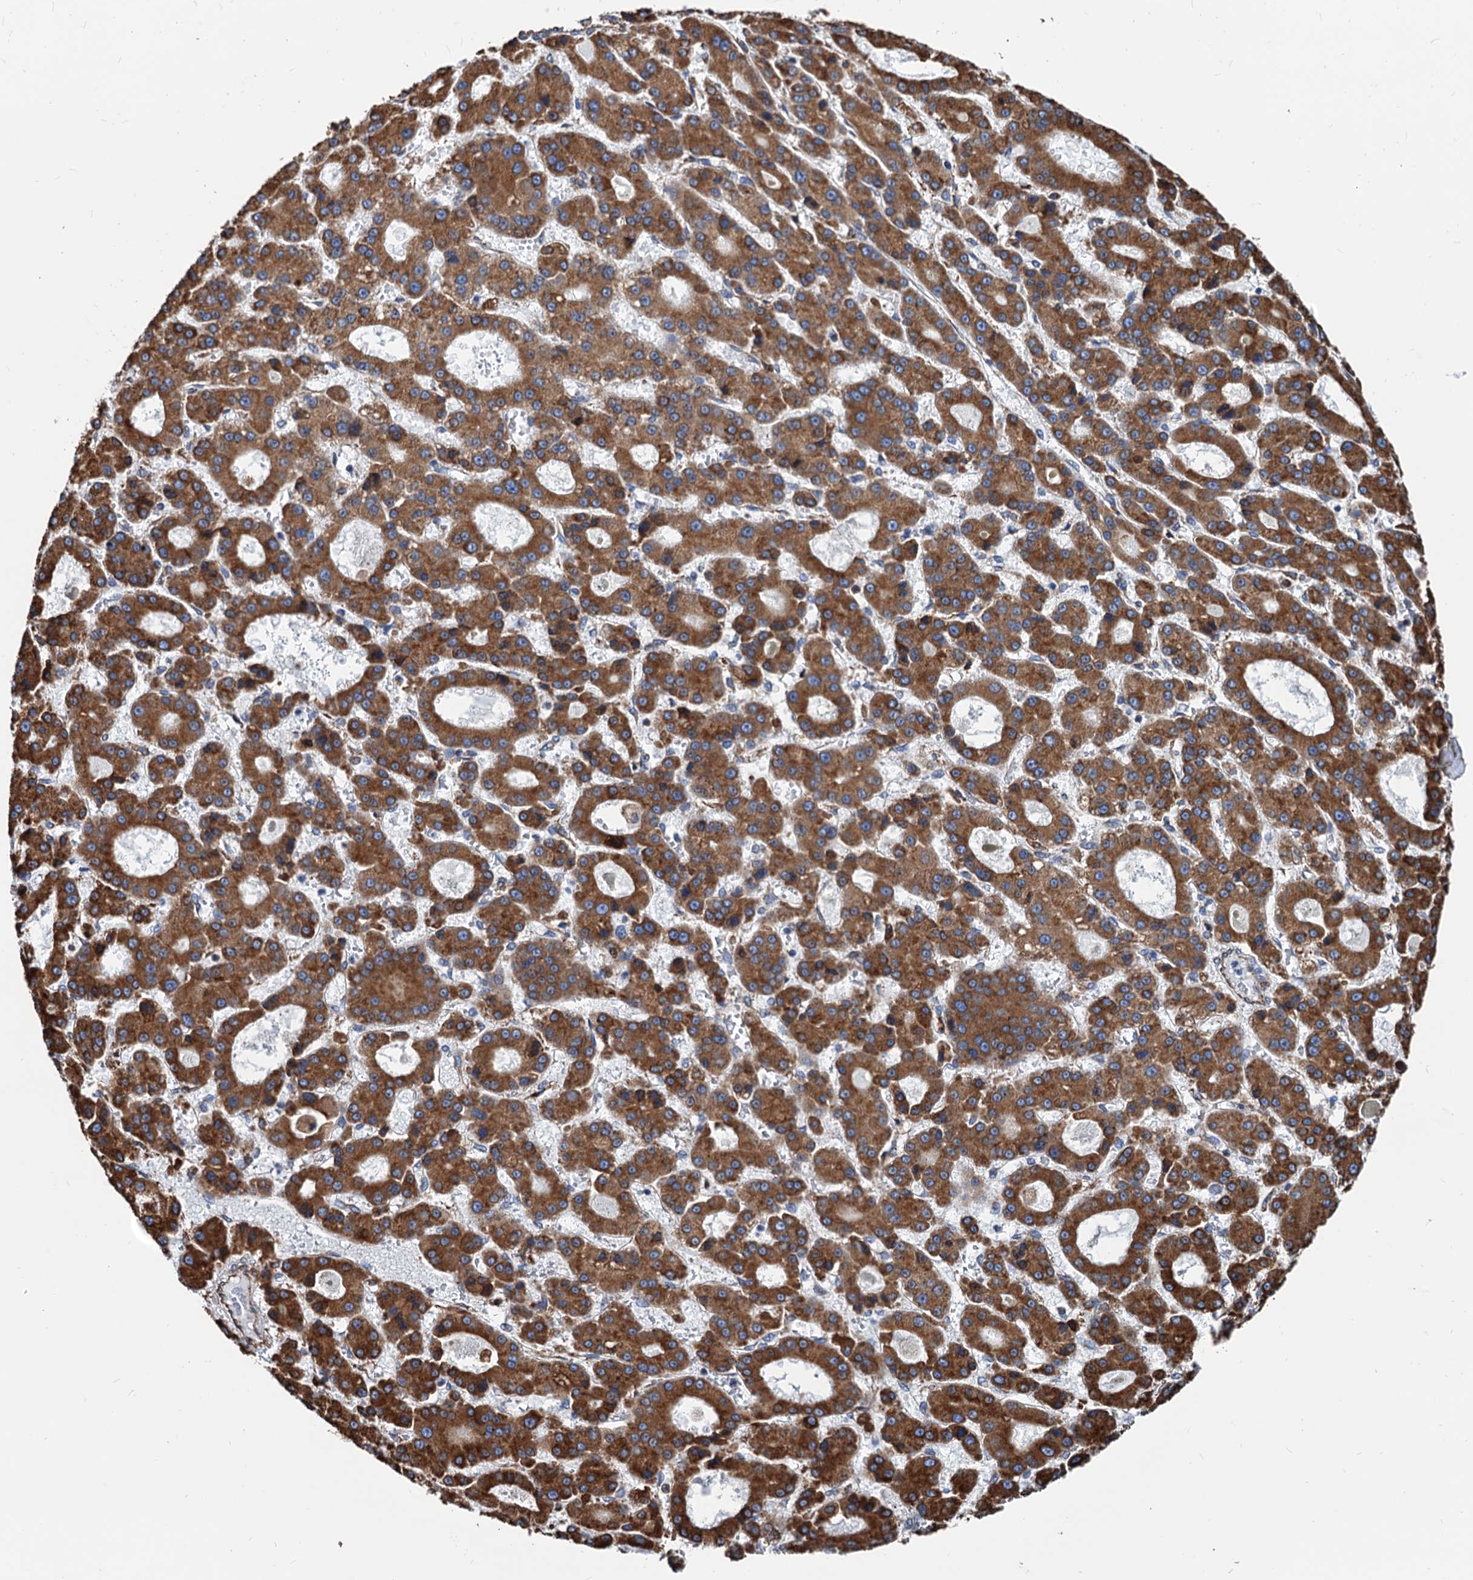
{"staining": {"intensity": "moderate", "quantity": ">75%", "location": "cytoplasmic/membranous"}, "tissue": "liver cancer", "cell_type": "Tumor cells", "image_type": "cancer", "snomed": [{"axis": "morphology", "description": "Carcinoma, Hepatocellular, NOS"}, {"axis": "topography", "description": "Liver"}], "caption": "A photomicrograph of human liver hepatocellular carcinoma stained for a protein displays moderate cytoplasmic/membranous brown staining in tumor cells.", "gene": "HSPA5", "patient": {"sex": "male", "age": 70}}